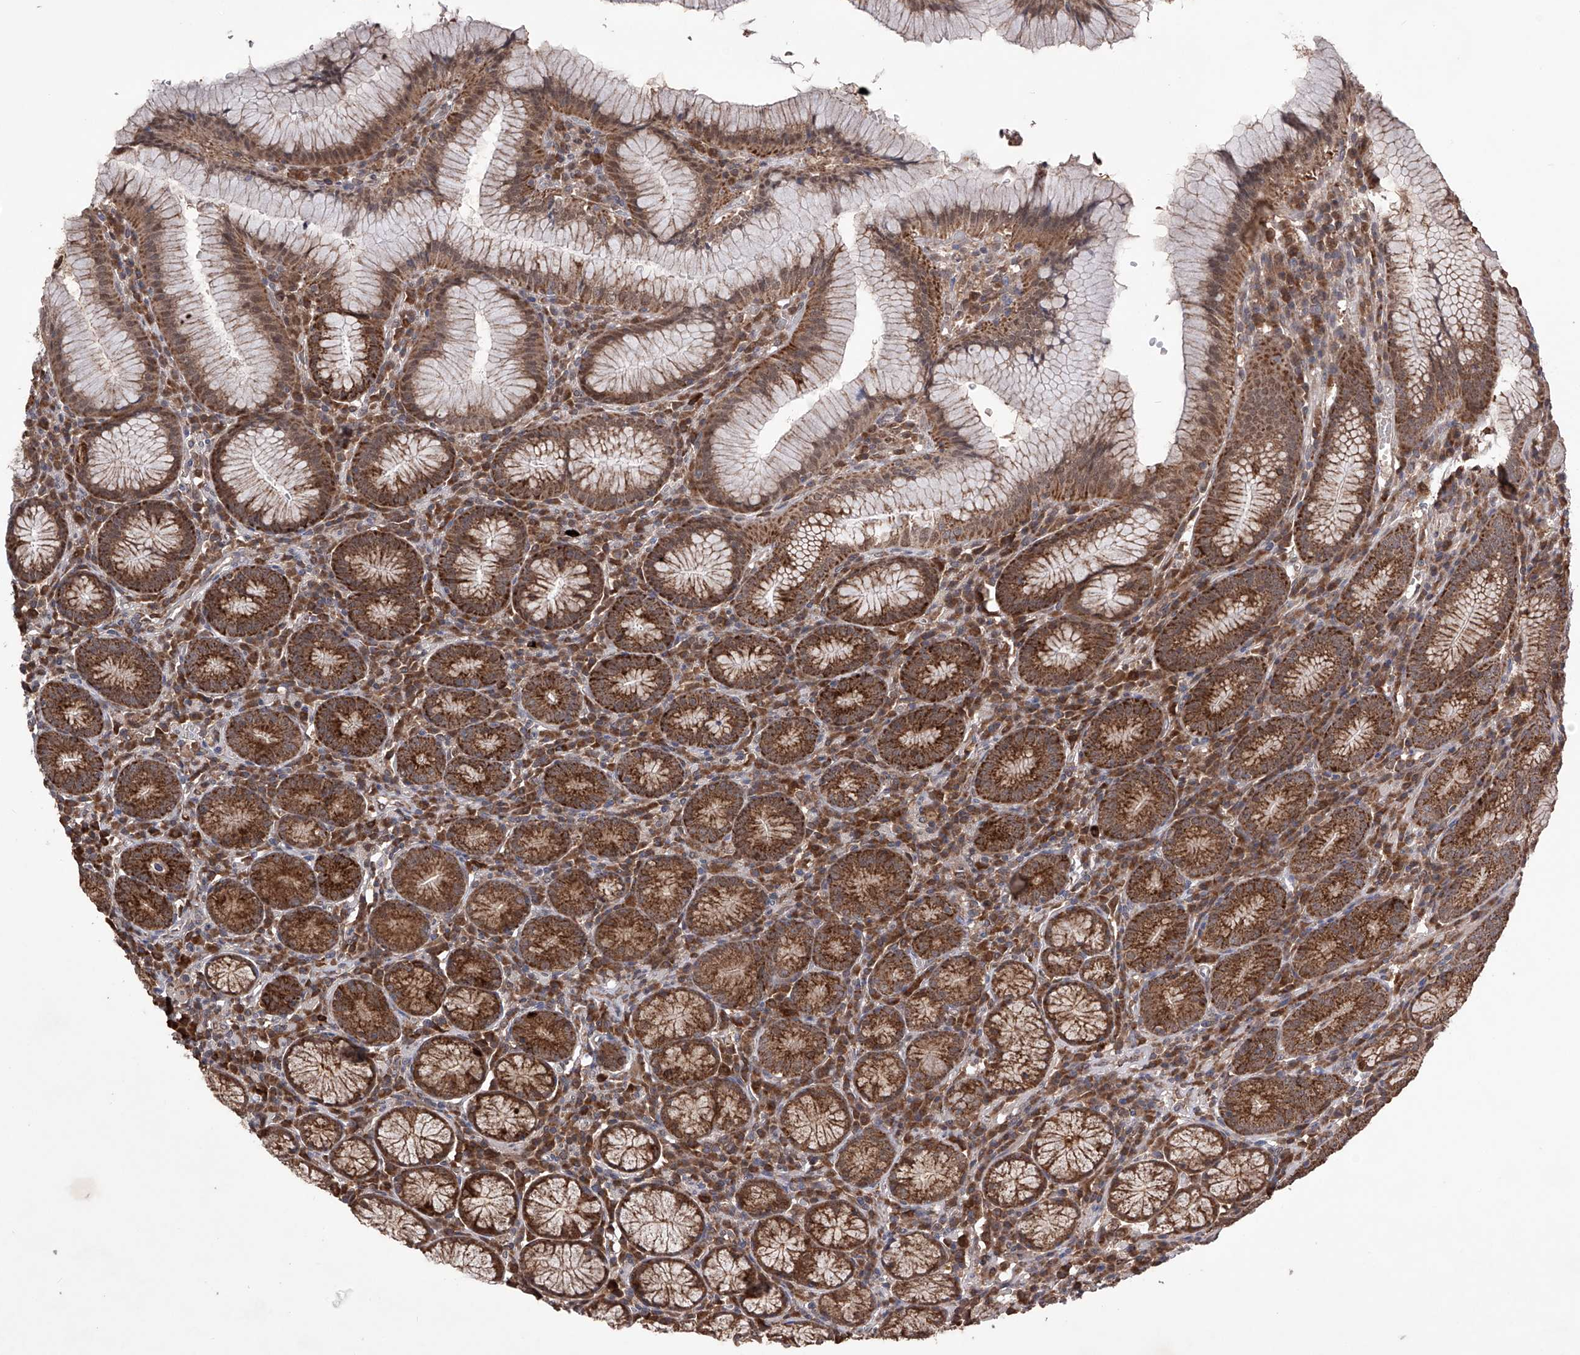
{"staining": {"intensity": "strong", "quantity": ">75%", "location": "cytoplasmic/membranous,nuclear"}, "tissue": "stomach", "cell_type": "Glandular cells", "image_type": "normal", "snomed": [{"axis": "morphology", "description": "Normal tissue, NOS"}, {"axis": "topography", "description": "Stomach"}], "caption": "Stomach stained for a protein (brown) exhibits strong cytoplasmic/membranous,nuclear positive positivity in approximately >75% of glandular cells.", "gene": "SDHAF4", "patient": {"sex": "male", "age": 55}}